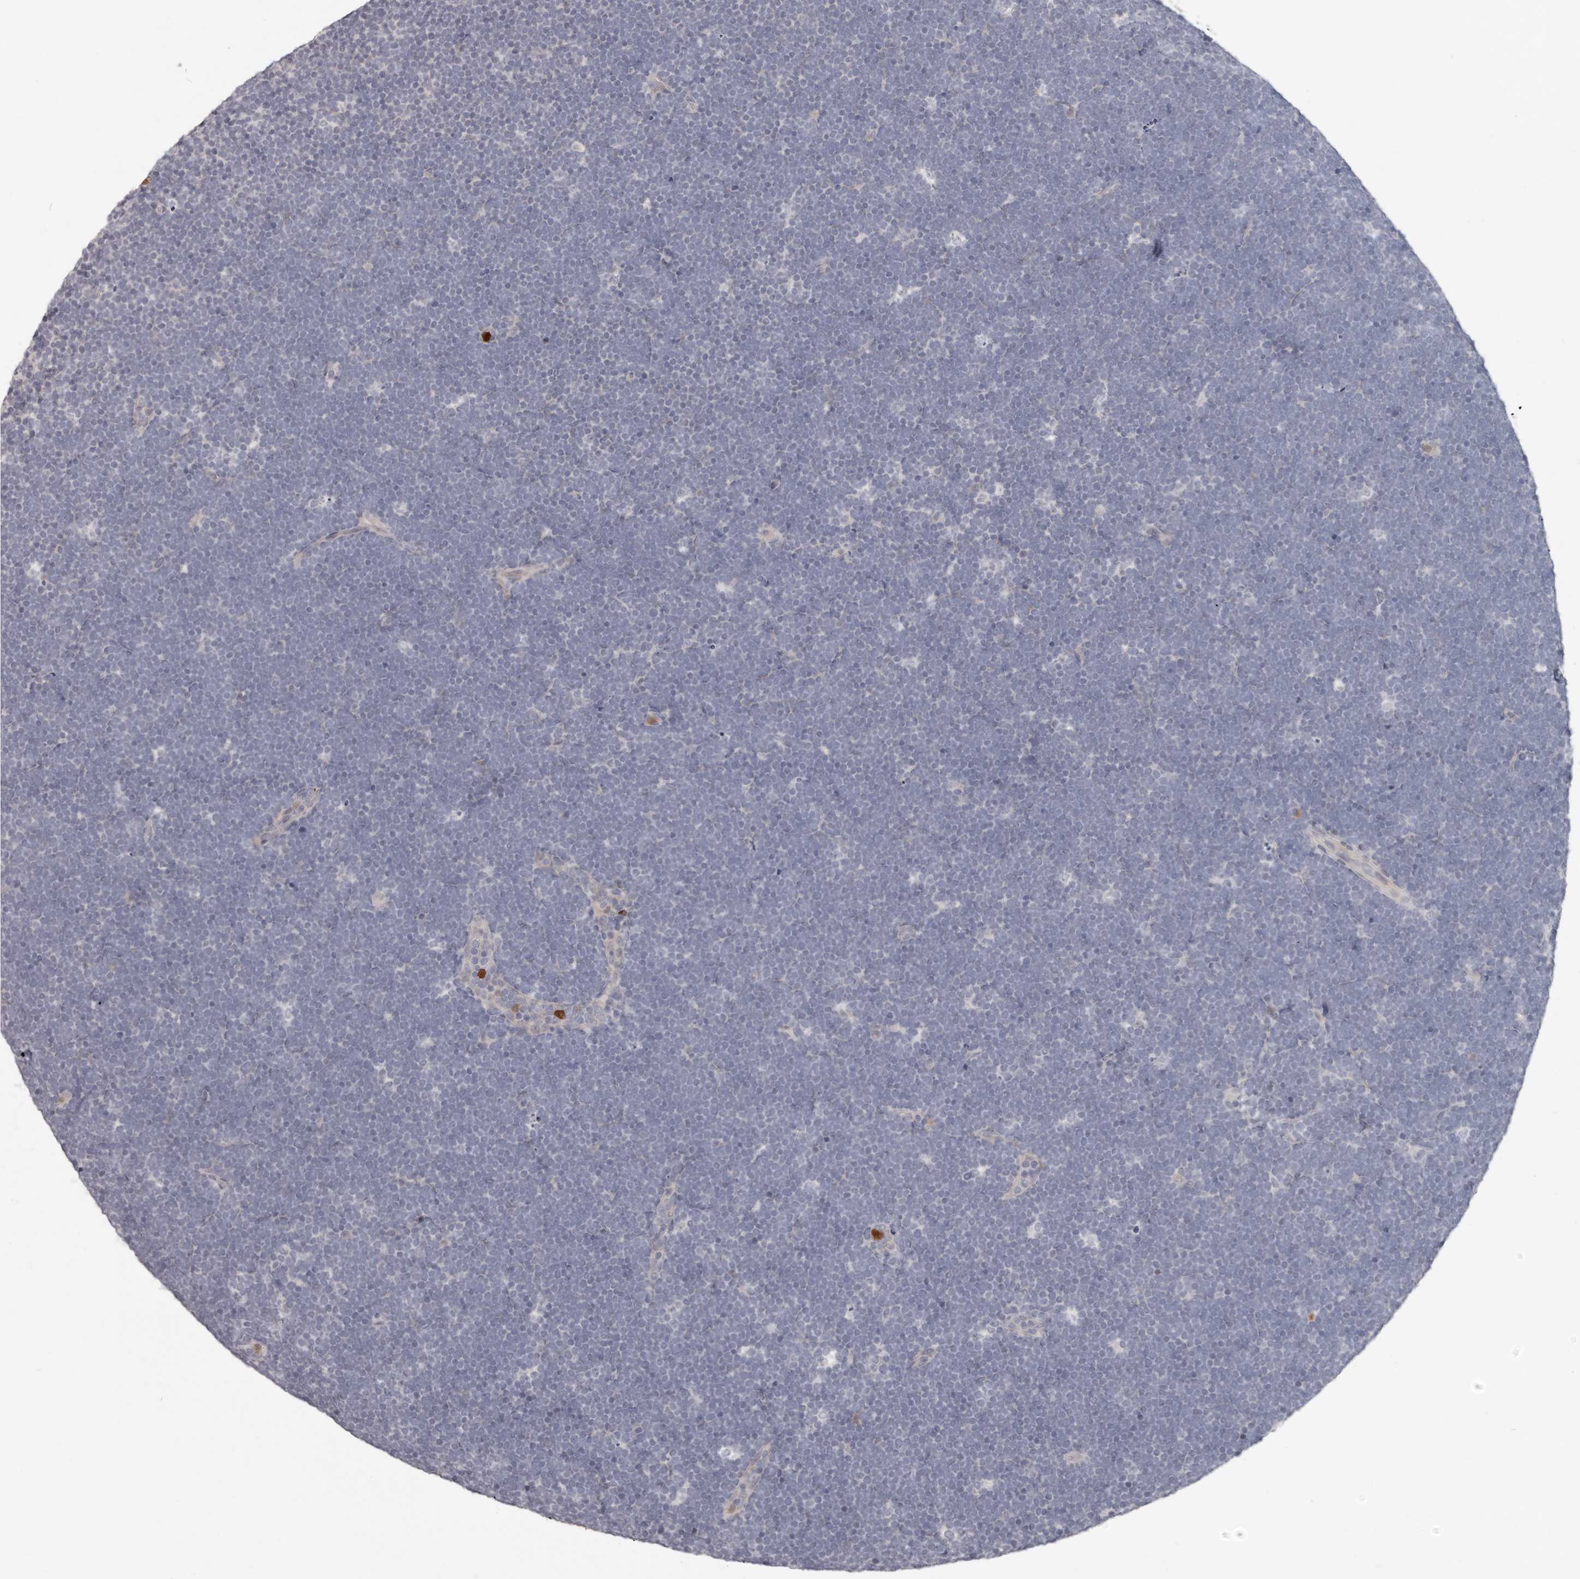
{"staining": {"intensity": "negative", "quantity": "none", "location": "none"}, "tissue": "lymphoma", "cell_type": "Tumor cells", "image_type": "cancer", "snomed": [{"axis": "morphology", "description": "Malignant lymphoma, non-Hodgkin's type, High grade"}, {"axis": "topography", "description": "Lymph node"}], "caption": "Immunohistochemical staining of high-grade malignant lymphoma, non-Hodgkin's type displays no significant positivity in tumor cells.", "gene": "GPR157", "patient": {"sex": "male", "age": 13}}